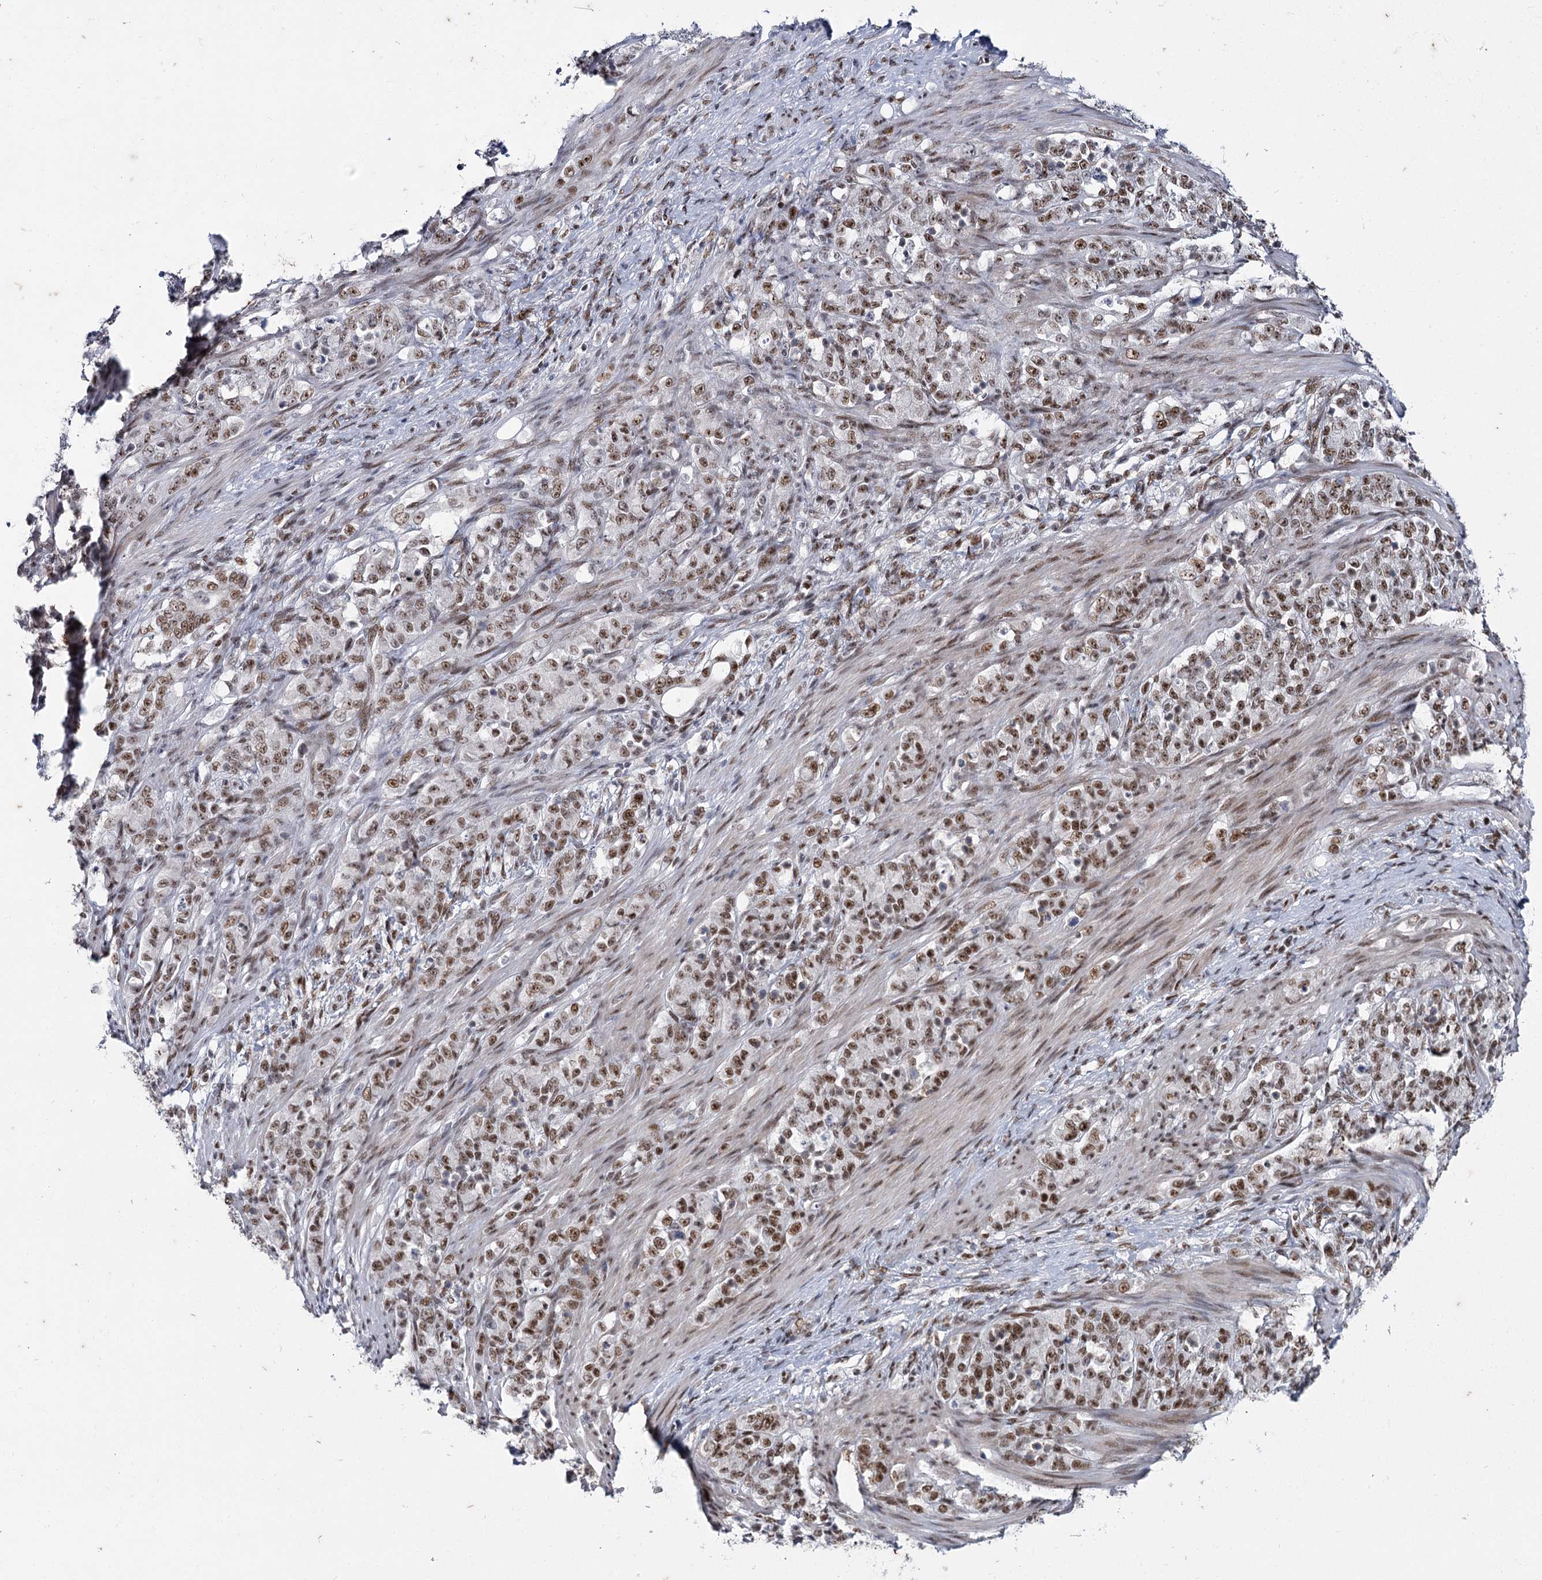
{"staining": {"intensity": "moderate", "quantity": ">75%", "location": "nuclear"}, "tissue": "stomach cancer", "cell_type": "Tumor cells", "image_type": "cancer", "snomed": [{"axis": "morphology", "description": "Adenocarcinoma, NOS"}, {"axis": "topography", "description": "Stomach"}], "caption": "Stomach cancer stained with immunohistochemistry (IHC) displays moderate nuclear staining in about >75% of tumor cells.", "gene": "SCAF8", "patient": {"sex": "female", "age": 79}}